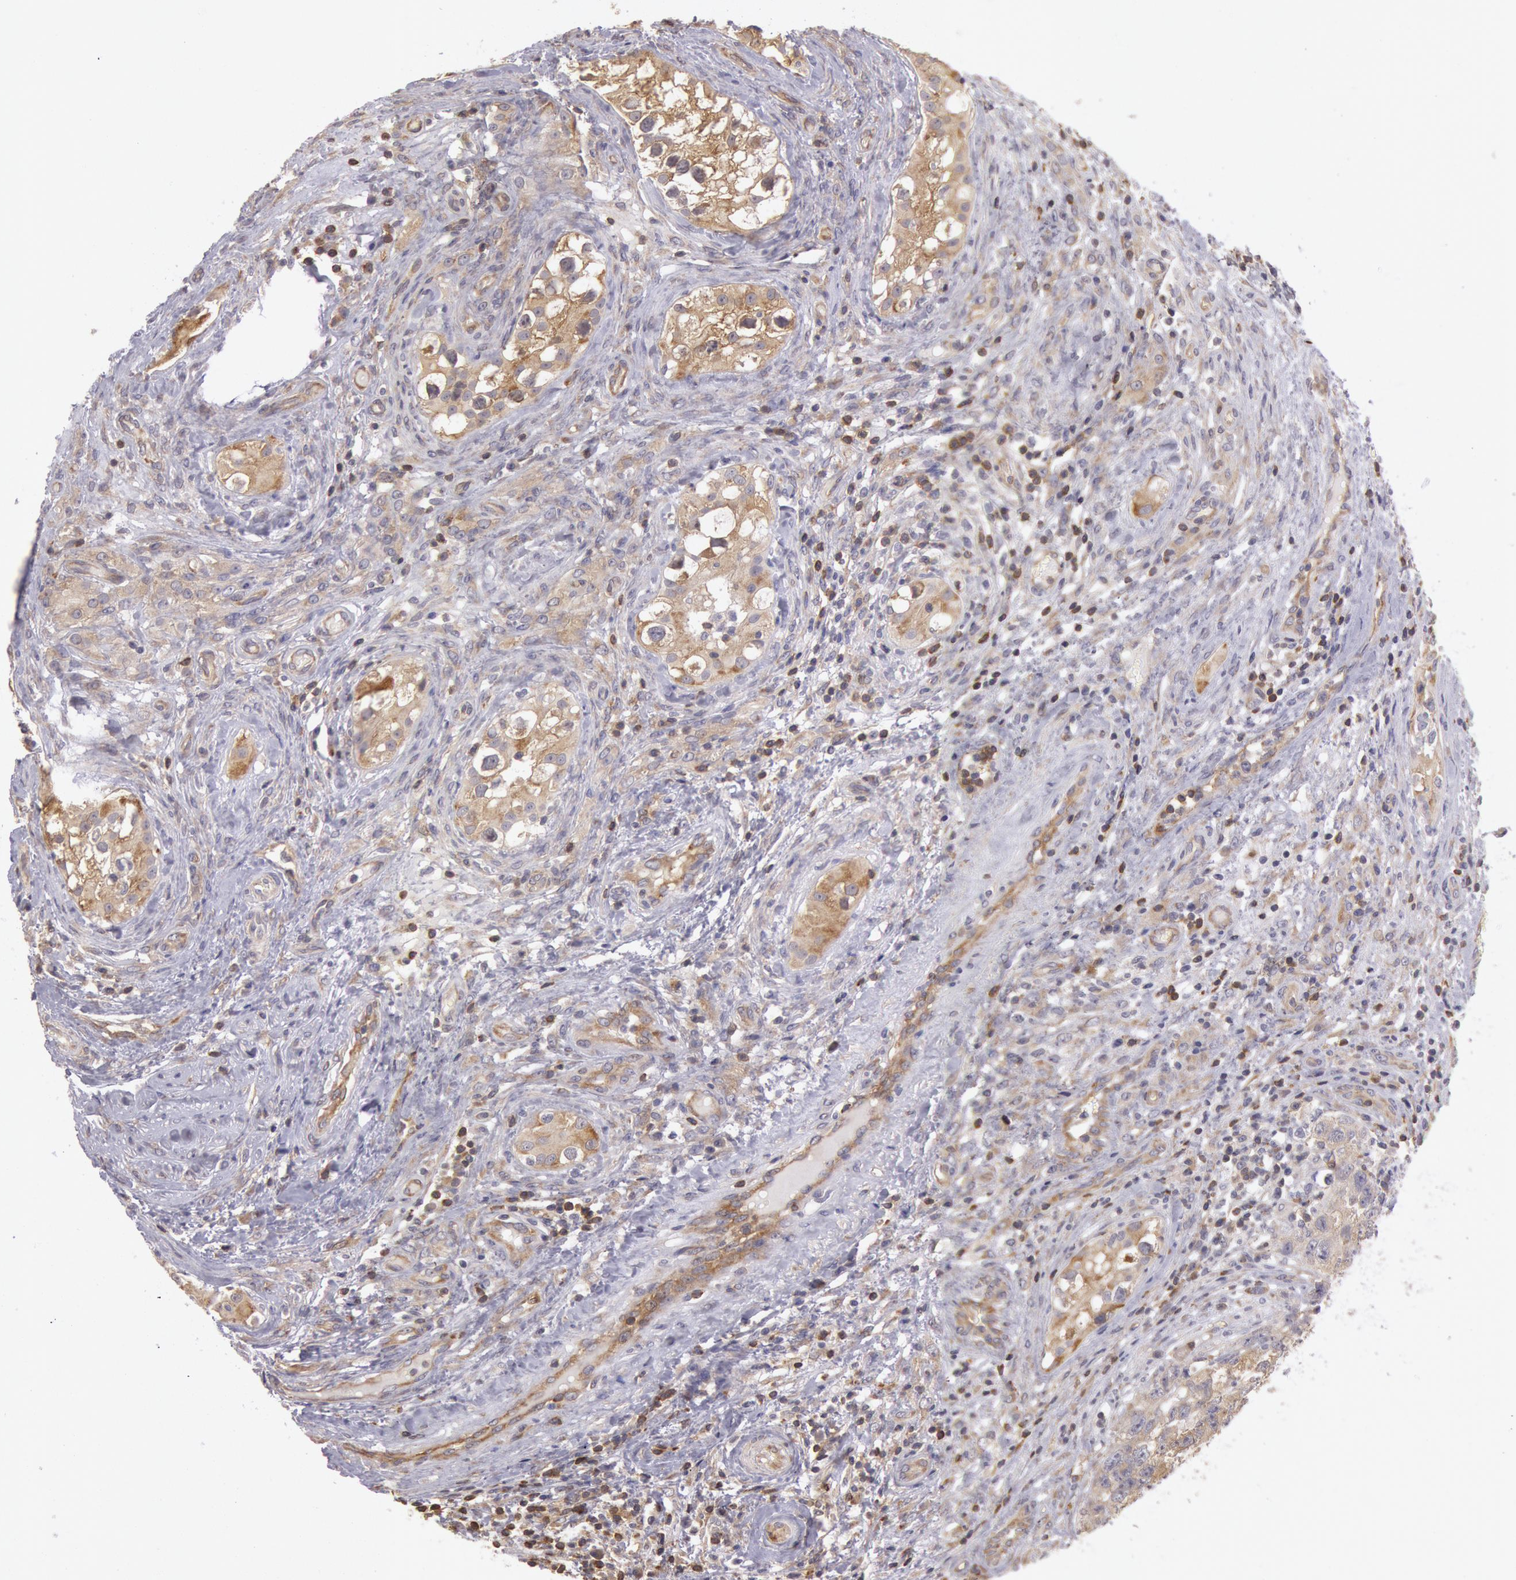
{"staining": {"intensity": "moderate", "quantity": ">75%", "location": "cytoplasmic/membranous"}, "tissue": "testis cancer", "cell_type": "Tumor cells", "image_type": "cancer", "snomed": [{"axis": "morphology", "description": "Carcinoma, Embryonal, NOS"}, {"axis": "topography", "description": "Testis"}], "caption": "Protein analysis of embryonal carcinoma (testis) tissue exhibits moderate cytoplasmic/membranous staining in about >75% of tumor cells. (DAB (3,3'-diaminobenzidine) IHC, brown staining for protein, blue staining for nuclei).", "gene": "NMT2", "patient": {"sex": "male", "age": 31}}